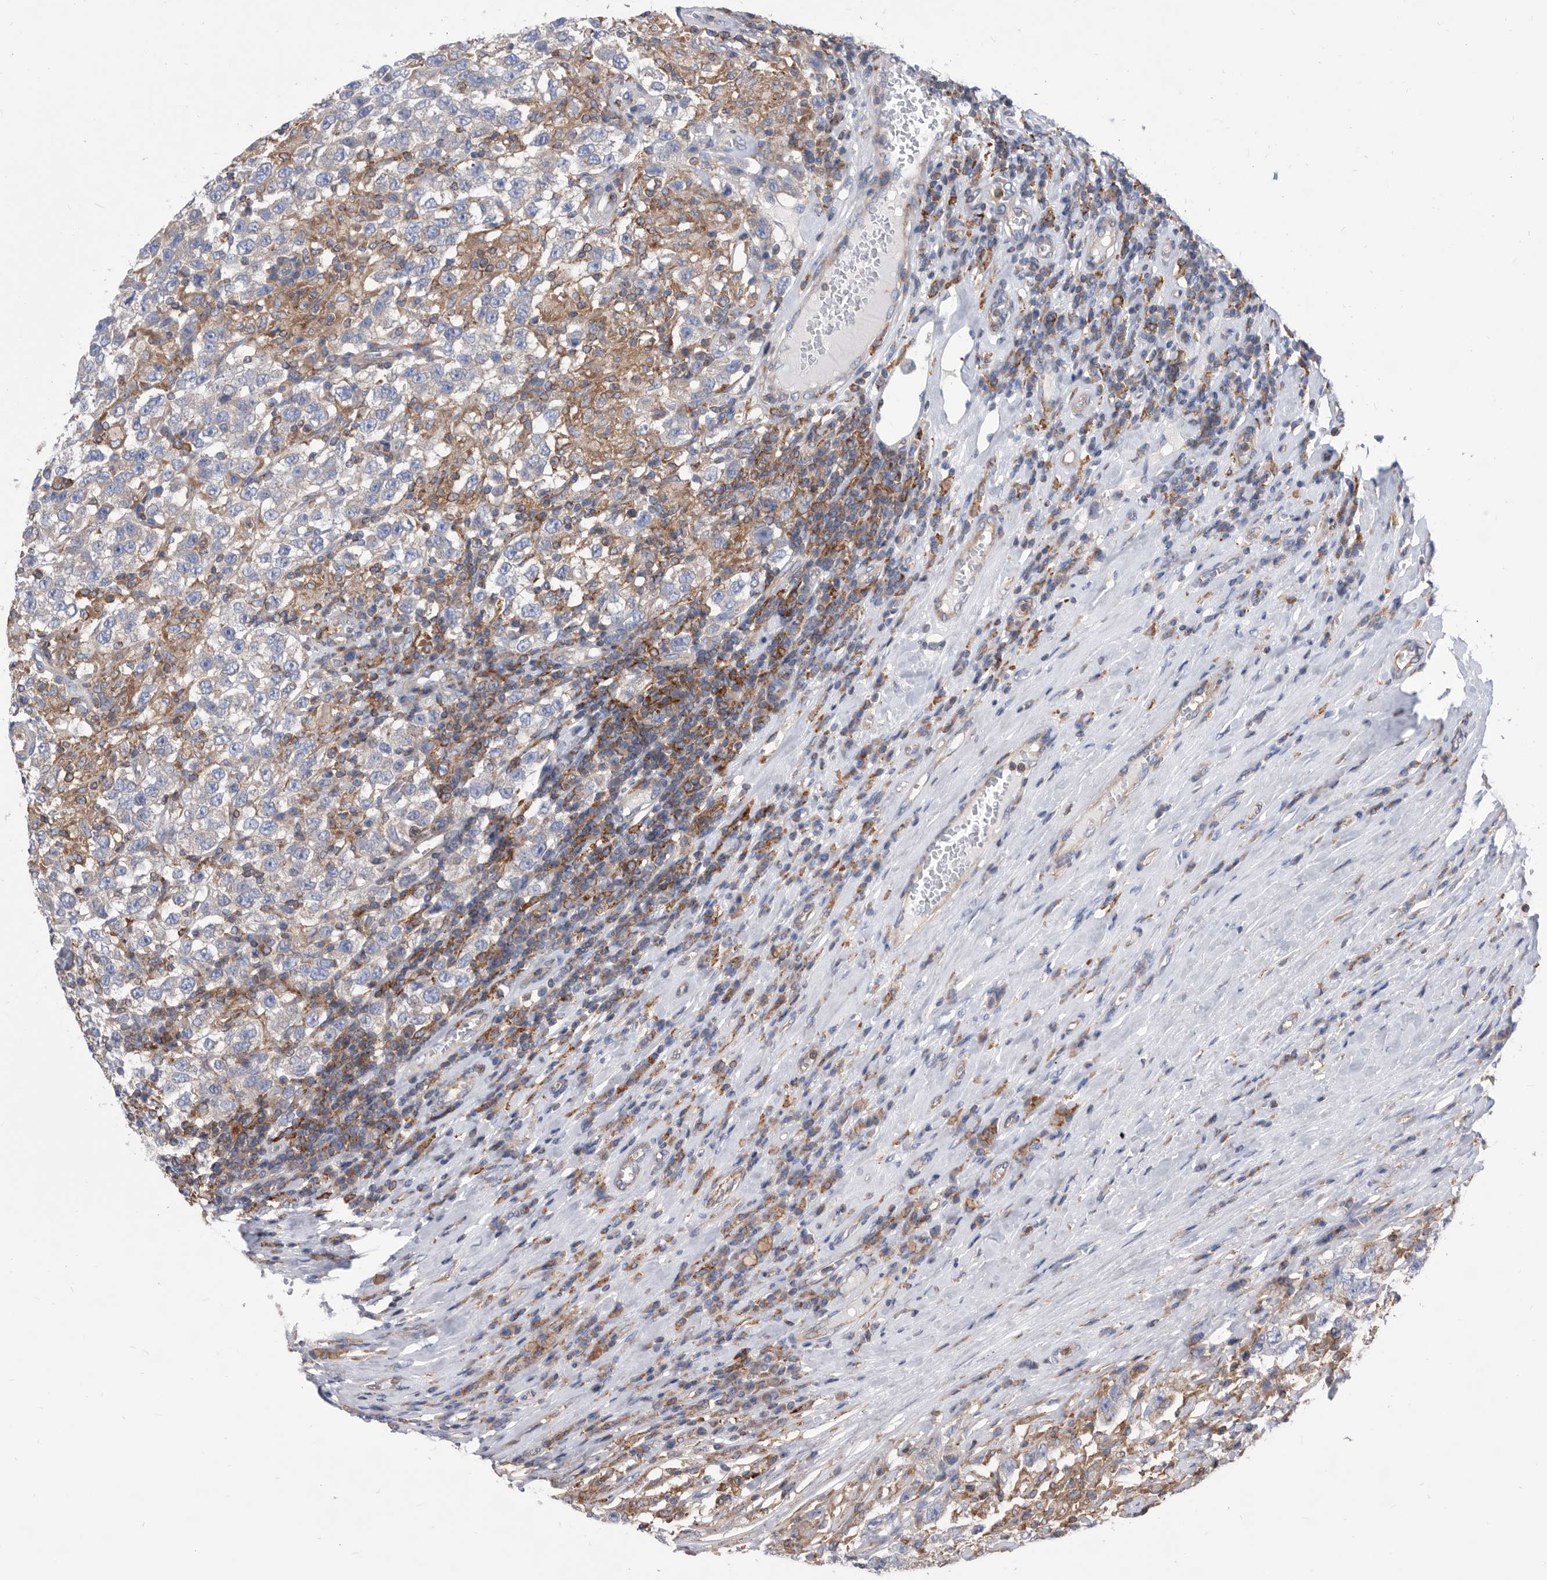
{"staining": {"intensity": "negative", "quantity": "none", "location": "none"}, "tissue": "testis cancer", "cell_type": "Tumor cells", "image_type": "cancer", "snomed": [{"axis": "morphology", "description": "Seminoma, NOS"}, {"axis": "topography", "description": "Testis"}], "caption": "Tumor cells are negative for brown protein staining in seminoma (testis).", "gene": "SMG7", "patient": {"sex": "male", "age": 41}}